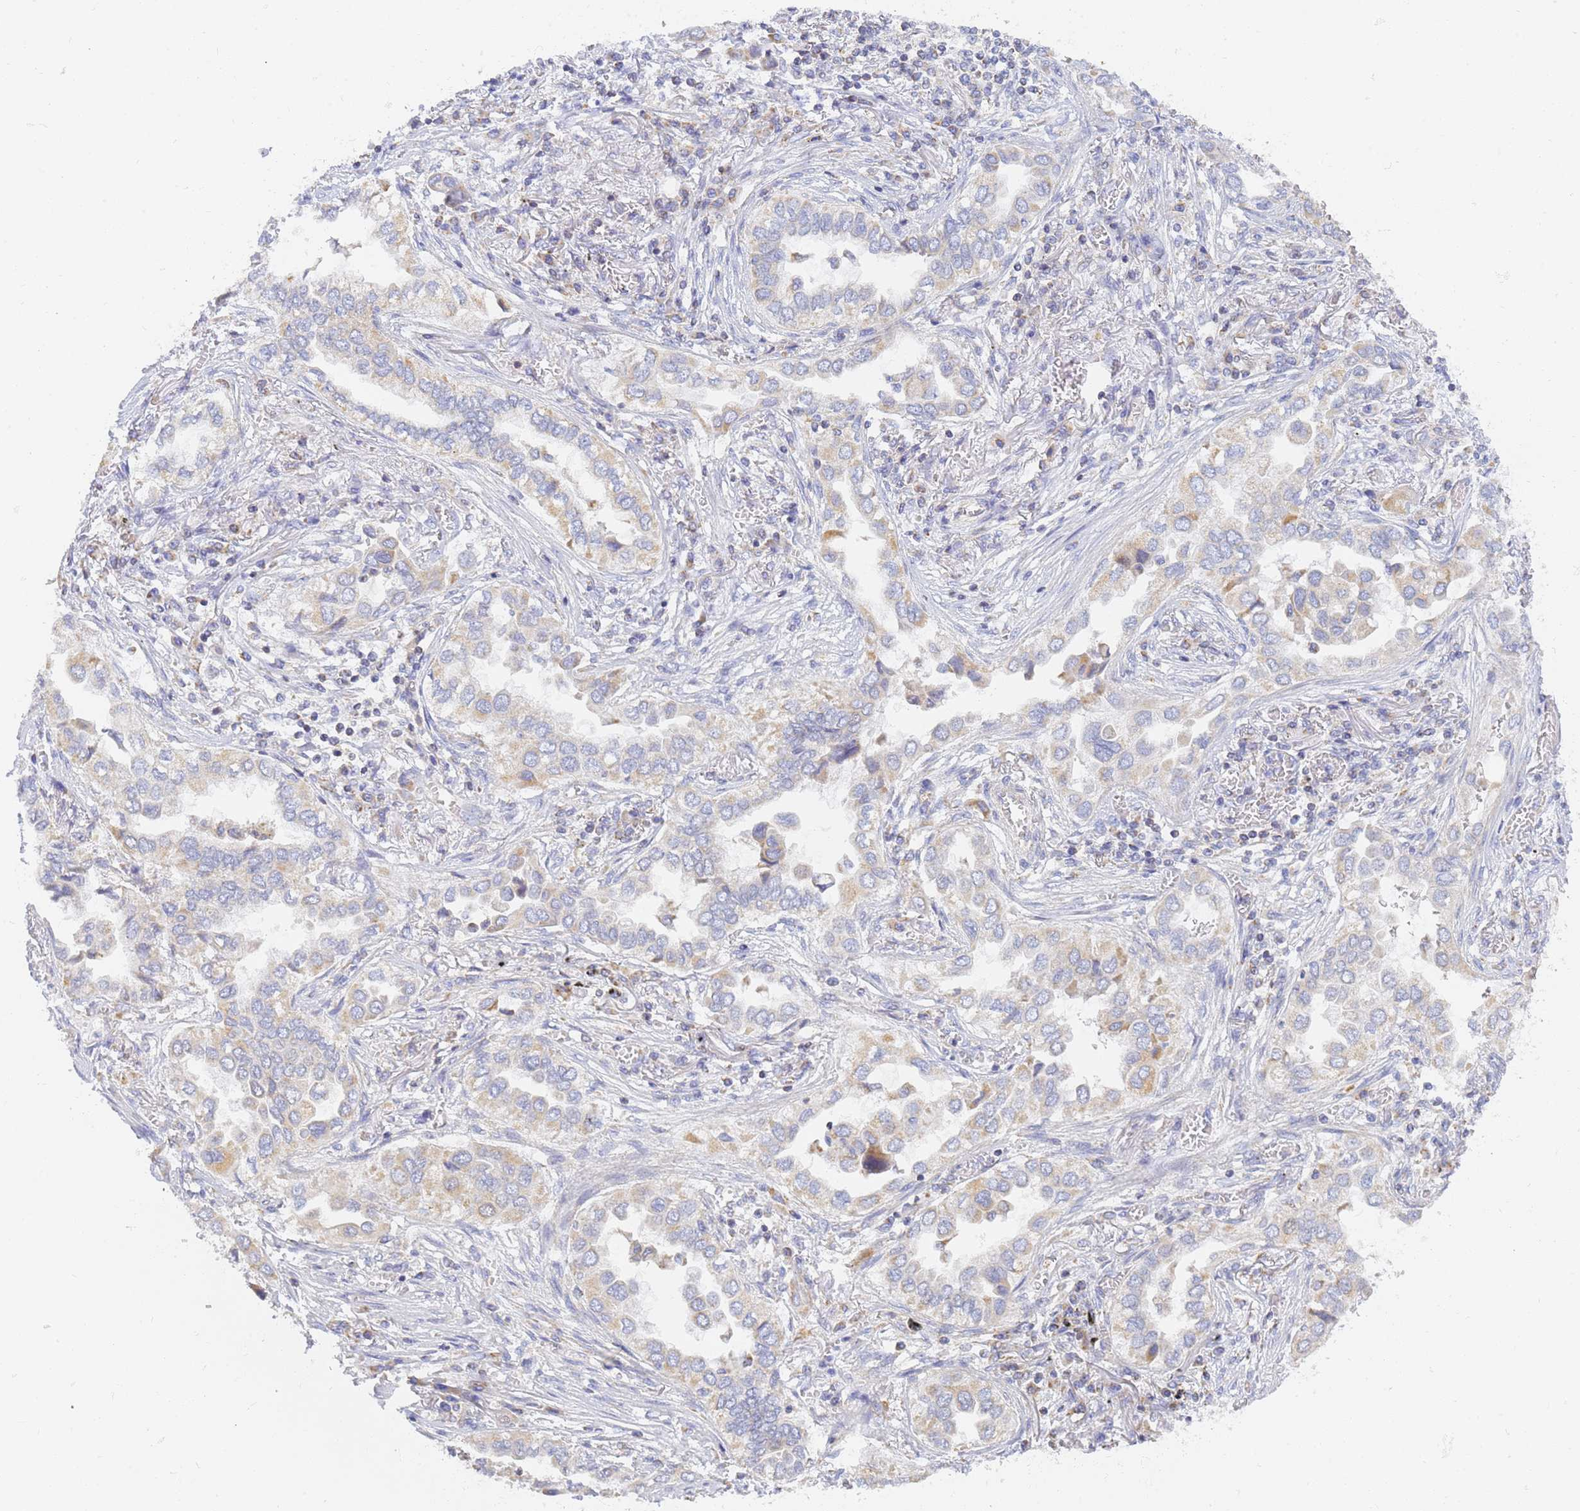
{"staining": {"intensity": "moderate", "quantity": "25%-75%", "location": "cytoplasmic/membranous"}, "tissue": "lung cancer", "cell_type": "Tumor cells", "image_type": "cancer", "snomed": [{"axis": "morphology", "description": "Adenocarcinoma, NOS"}, {"axis": "topography", "description": "Lung"}], "caption": "Adenocarcinoma (lung) stained for a protein reveals moderate cytoplasmic/membranous positivity in tumor cells. Ihc stains the protein in brown and the nuclei are stained blue.", "gene": "UTP23", "patient": {"sex": "female", "age": 76}}